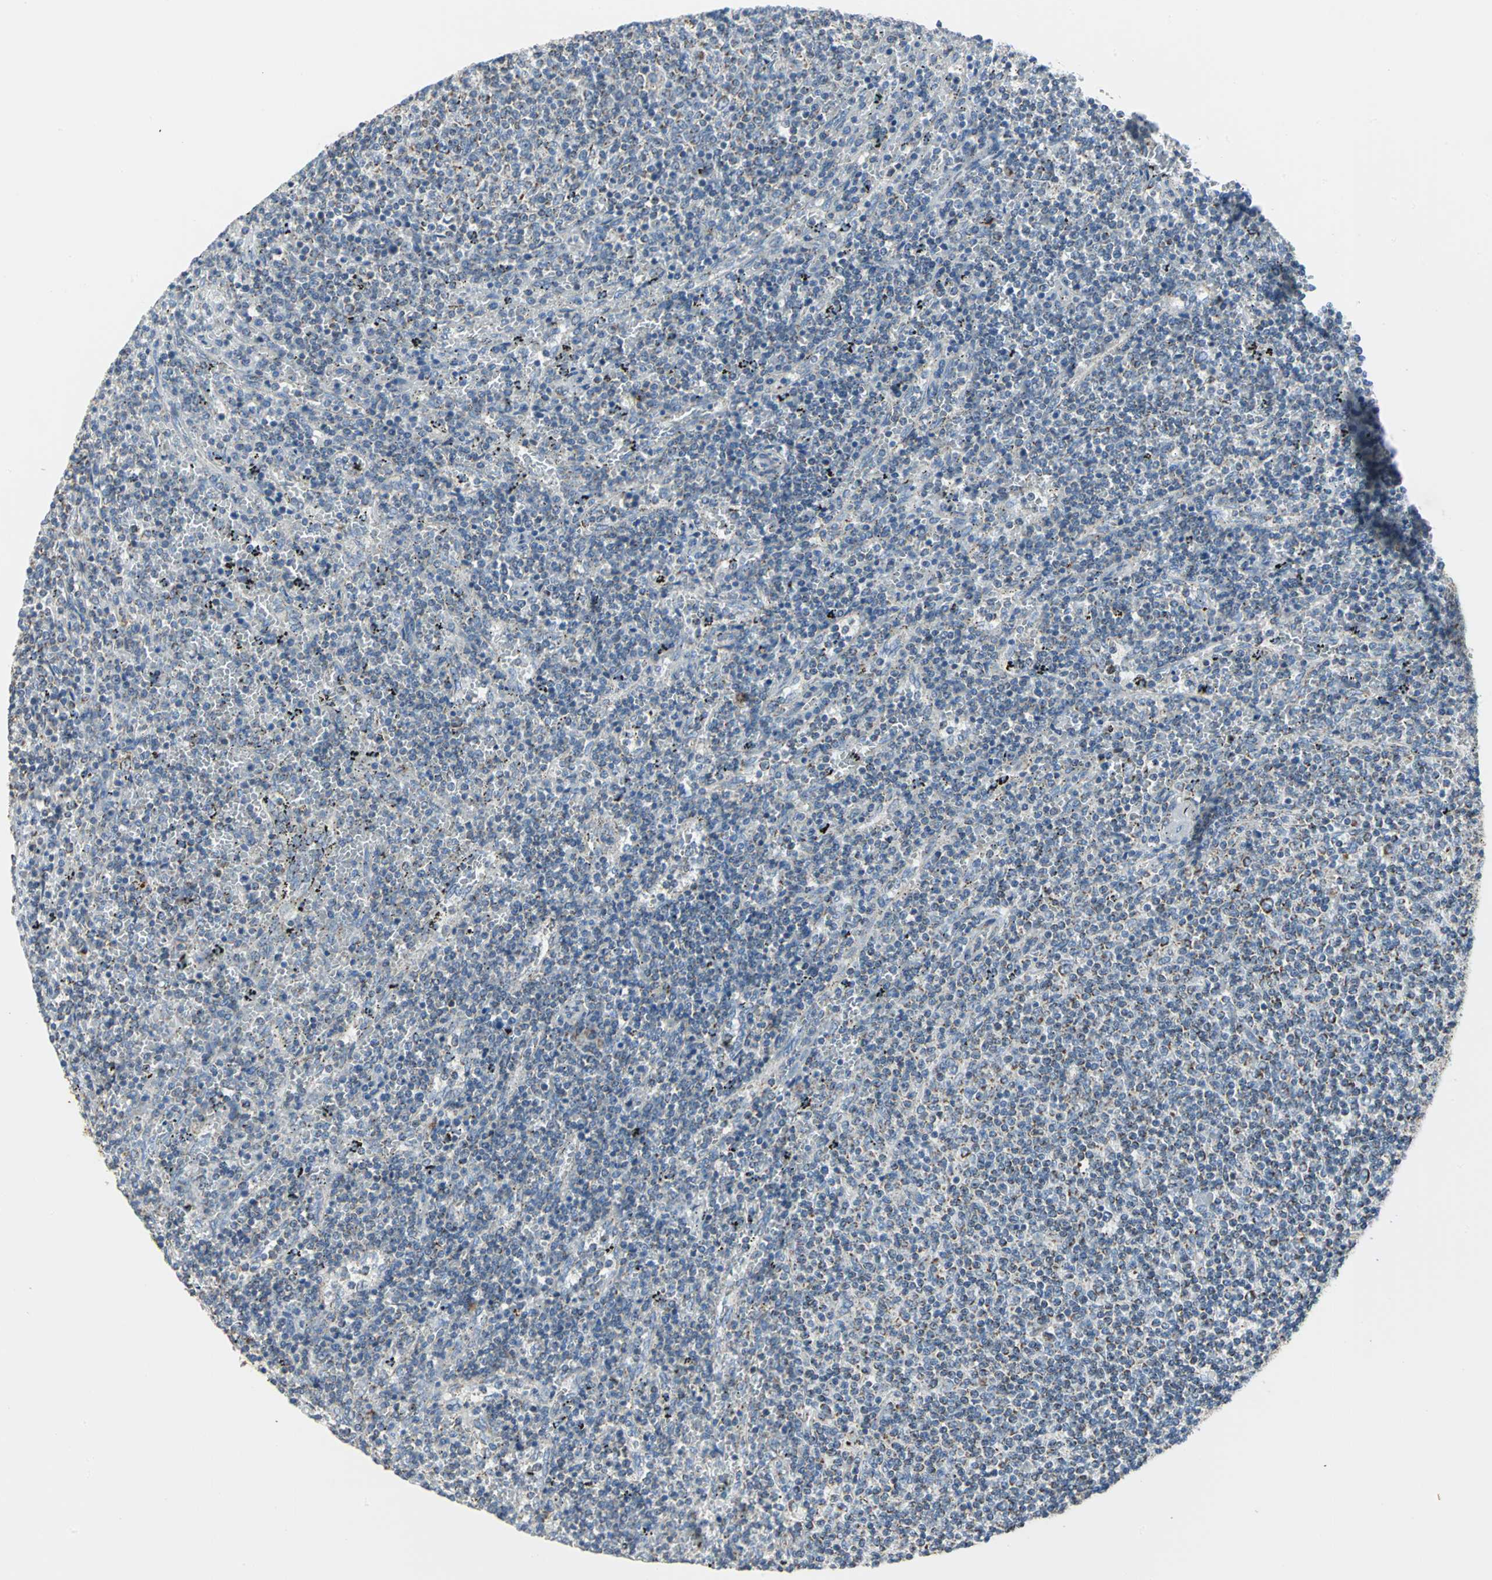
{"staining": {"intensity": "negative", "quantity": "none", "location": "none"}, "tissue": "lymphoma", "cell_type": "Tumor cells", "image_type": "cancer", "snomed": [{"axis": "morphology", "description": "Malignant lymphoma, non-Hodgkin's type, Low grade"}, {"axis": "topography", "description": "Spleen"}], "caption": "Immunohistochemistry (IHC) photomicrograph of human low-grade malignant lymphoma, non-Hodgkin's type stained for a protein (brown), which displays no positivity in tumor cells.", "gene": "NTRK1", "patient": {"sex": "female", "age": 50}}